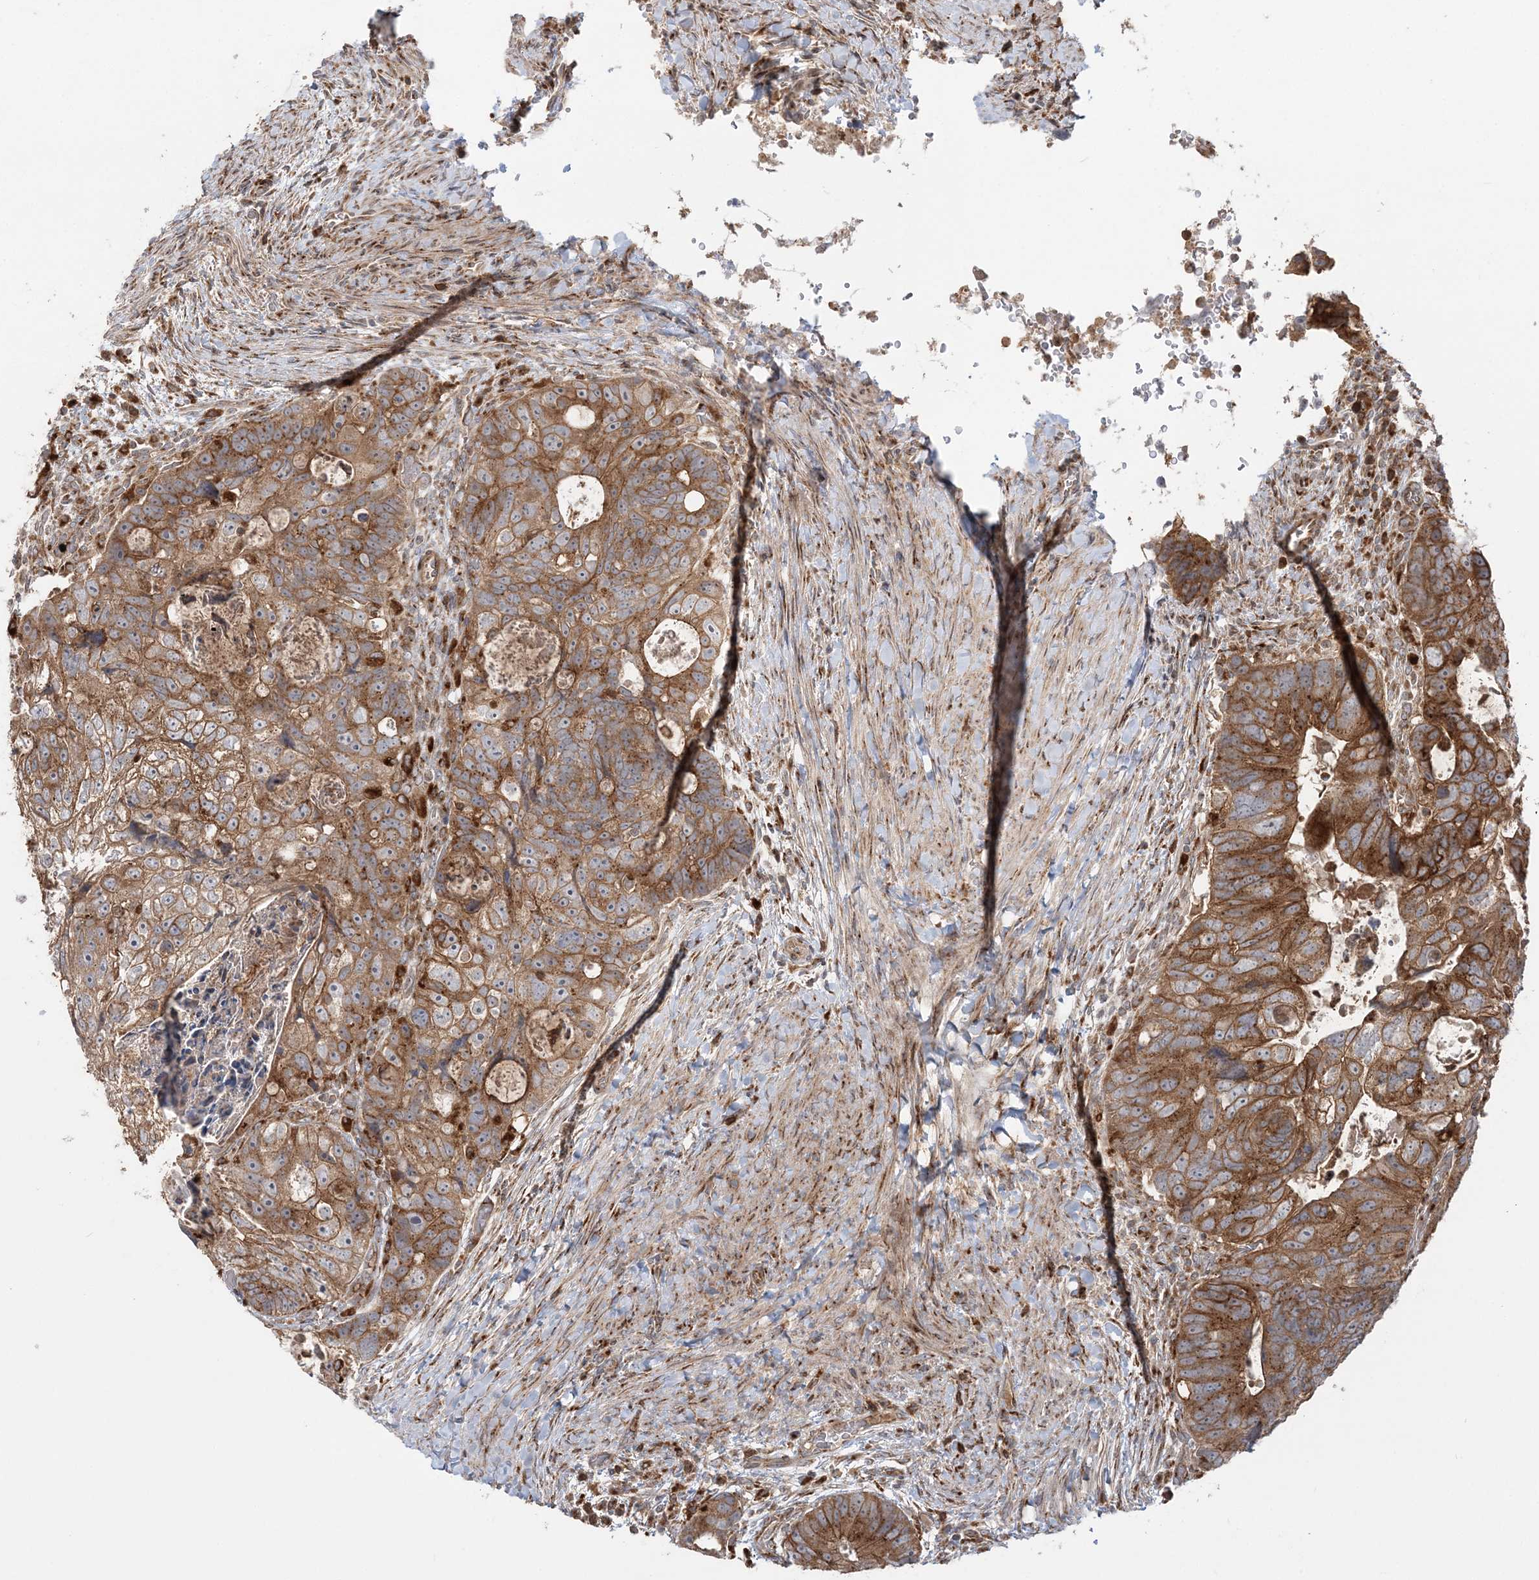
{"staining": {"intensity": "moderate", "quantity": ">75%", "location": "cytoplasmic/membranous"}, "tissue": "colorectal cancer", "cell_type": "Tumor cells", "image_type": "cancer", "snomed": [{"axis": "morphology", "description": "Adenocarcinoma, NOS"}, {"axis": "topography", "description": "Rectum"}], "caption": "Immunohistochemical staining of human adenocarcinoma (colorectal) exhibits medium levels of moderate cytoplasmic/membranous positivity in approximately >75% of tumor cells.", "gene": "ABCC3", "patient": {"sex": "male", "age": 59}}